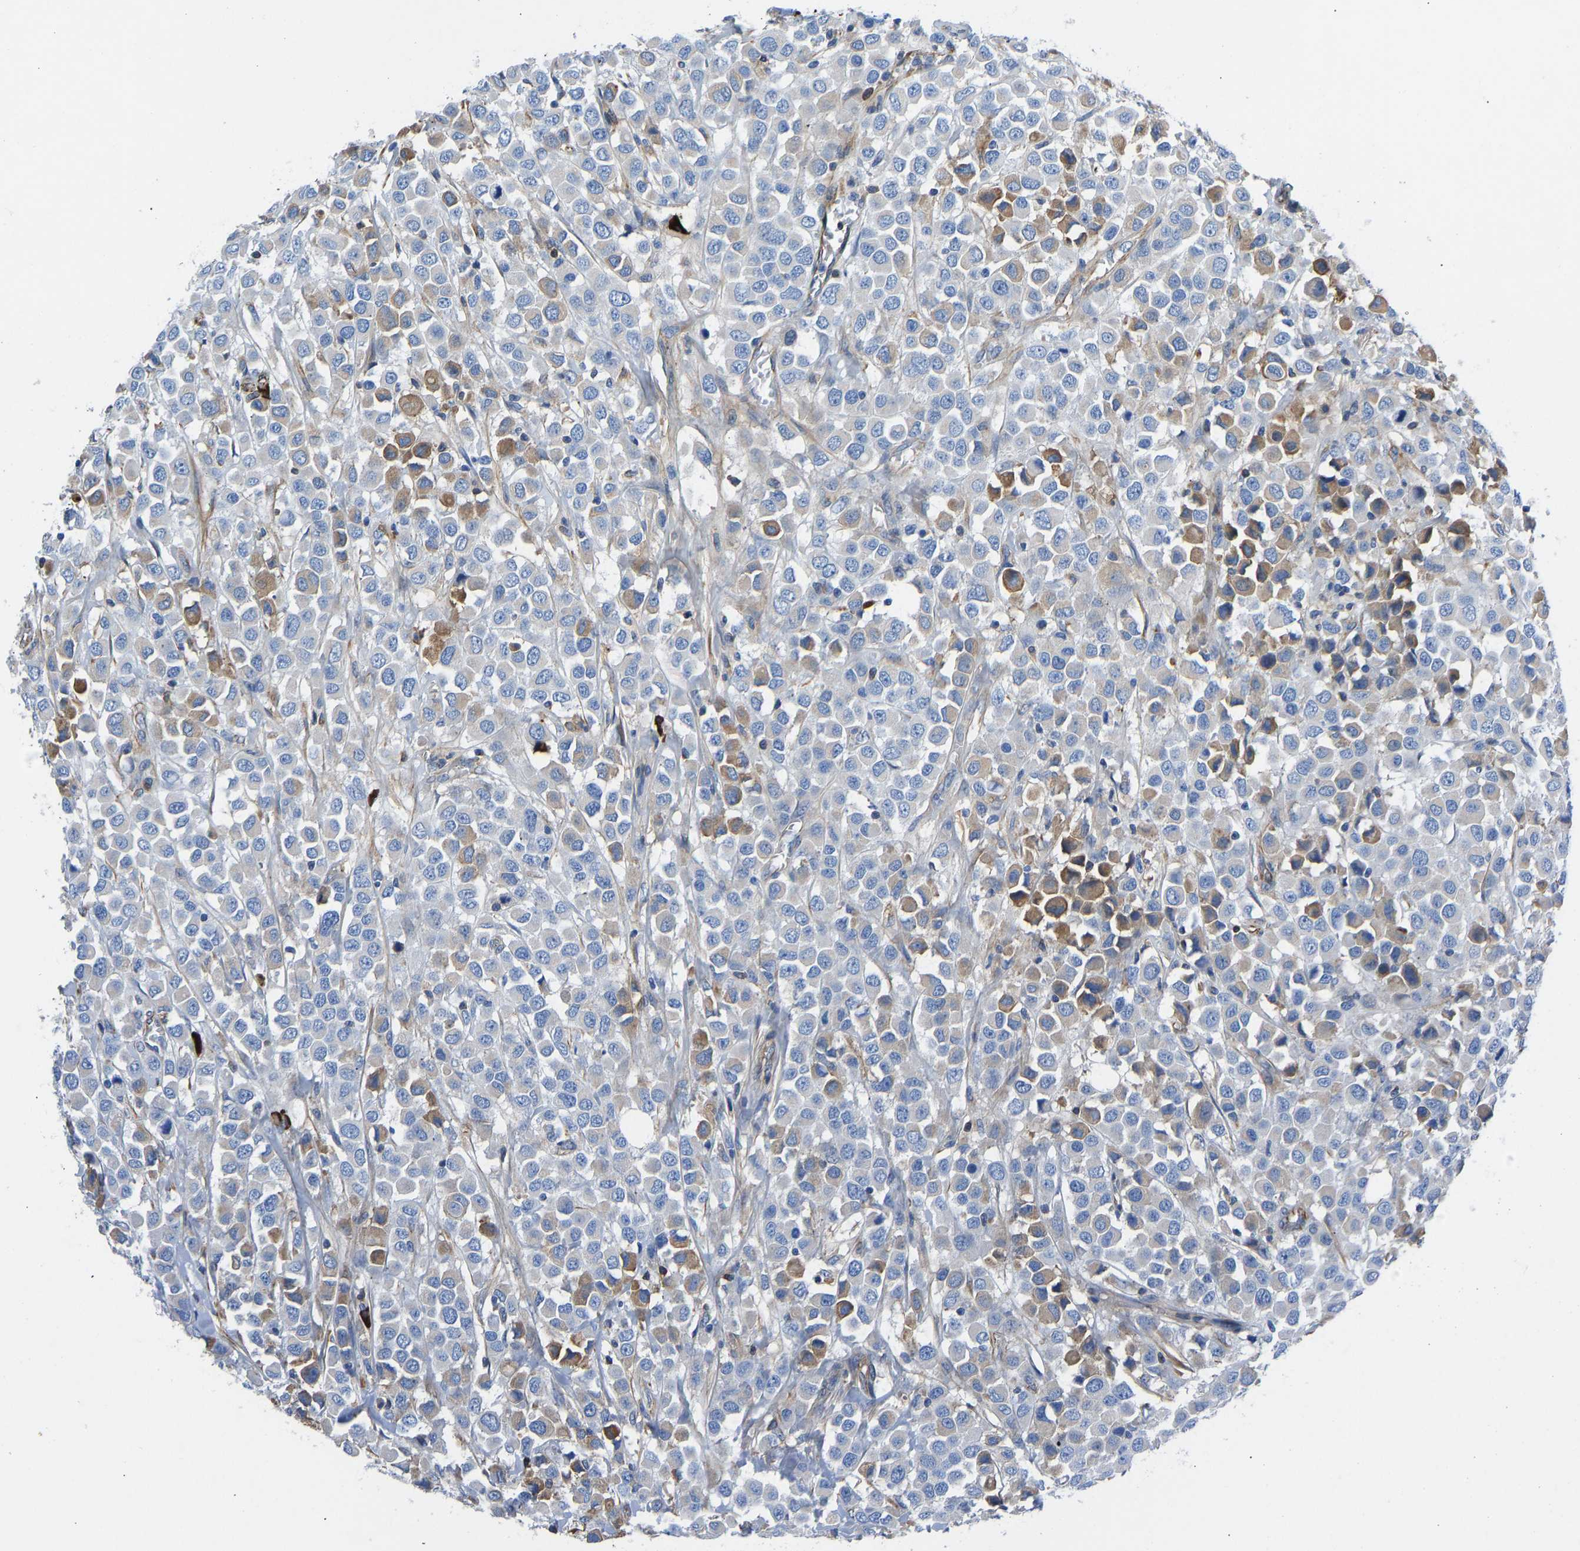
{"staining": {"intensity": "moderate", "quantity": "<25%", "location": "cytoplasmic/membranous"}, "tissue": "breast cancer", "cell_type": "Tumor cells", "image_type": "cancer", "snomed": [{"axis": "morphology", "description": "Duct carcinoma"}, {"axis": "topography", "description": "Breast"}], "caption": "Immunohistochemical staining of breast cancer exhibits low levels of moderate cytoplasmic/membranous positivity in about <25% of tumor cells.", "gene": "HSPG2", "patient": {"sex": "female", "age": 61}}